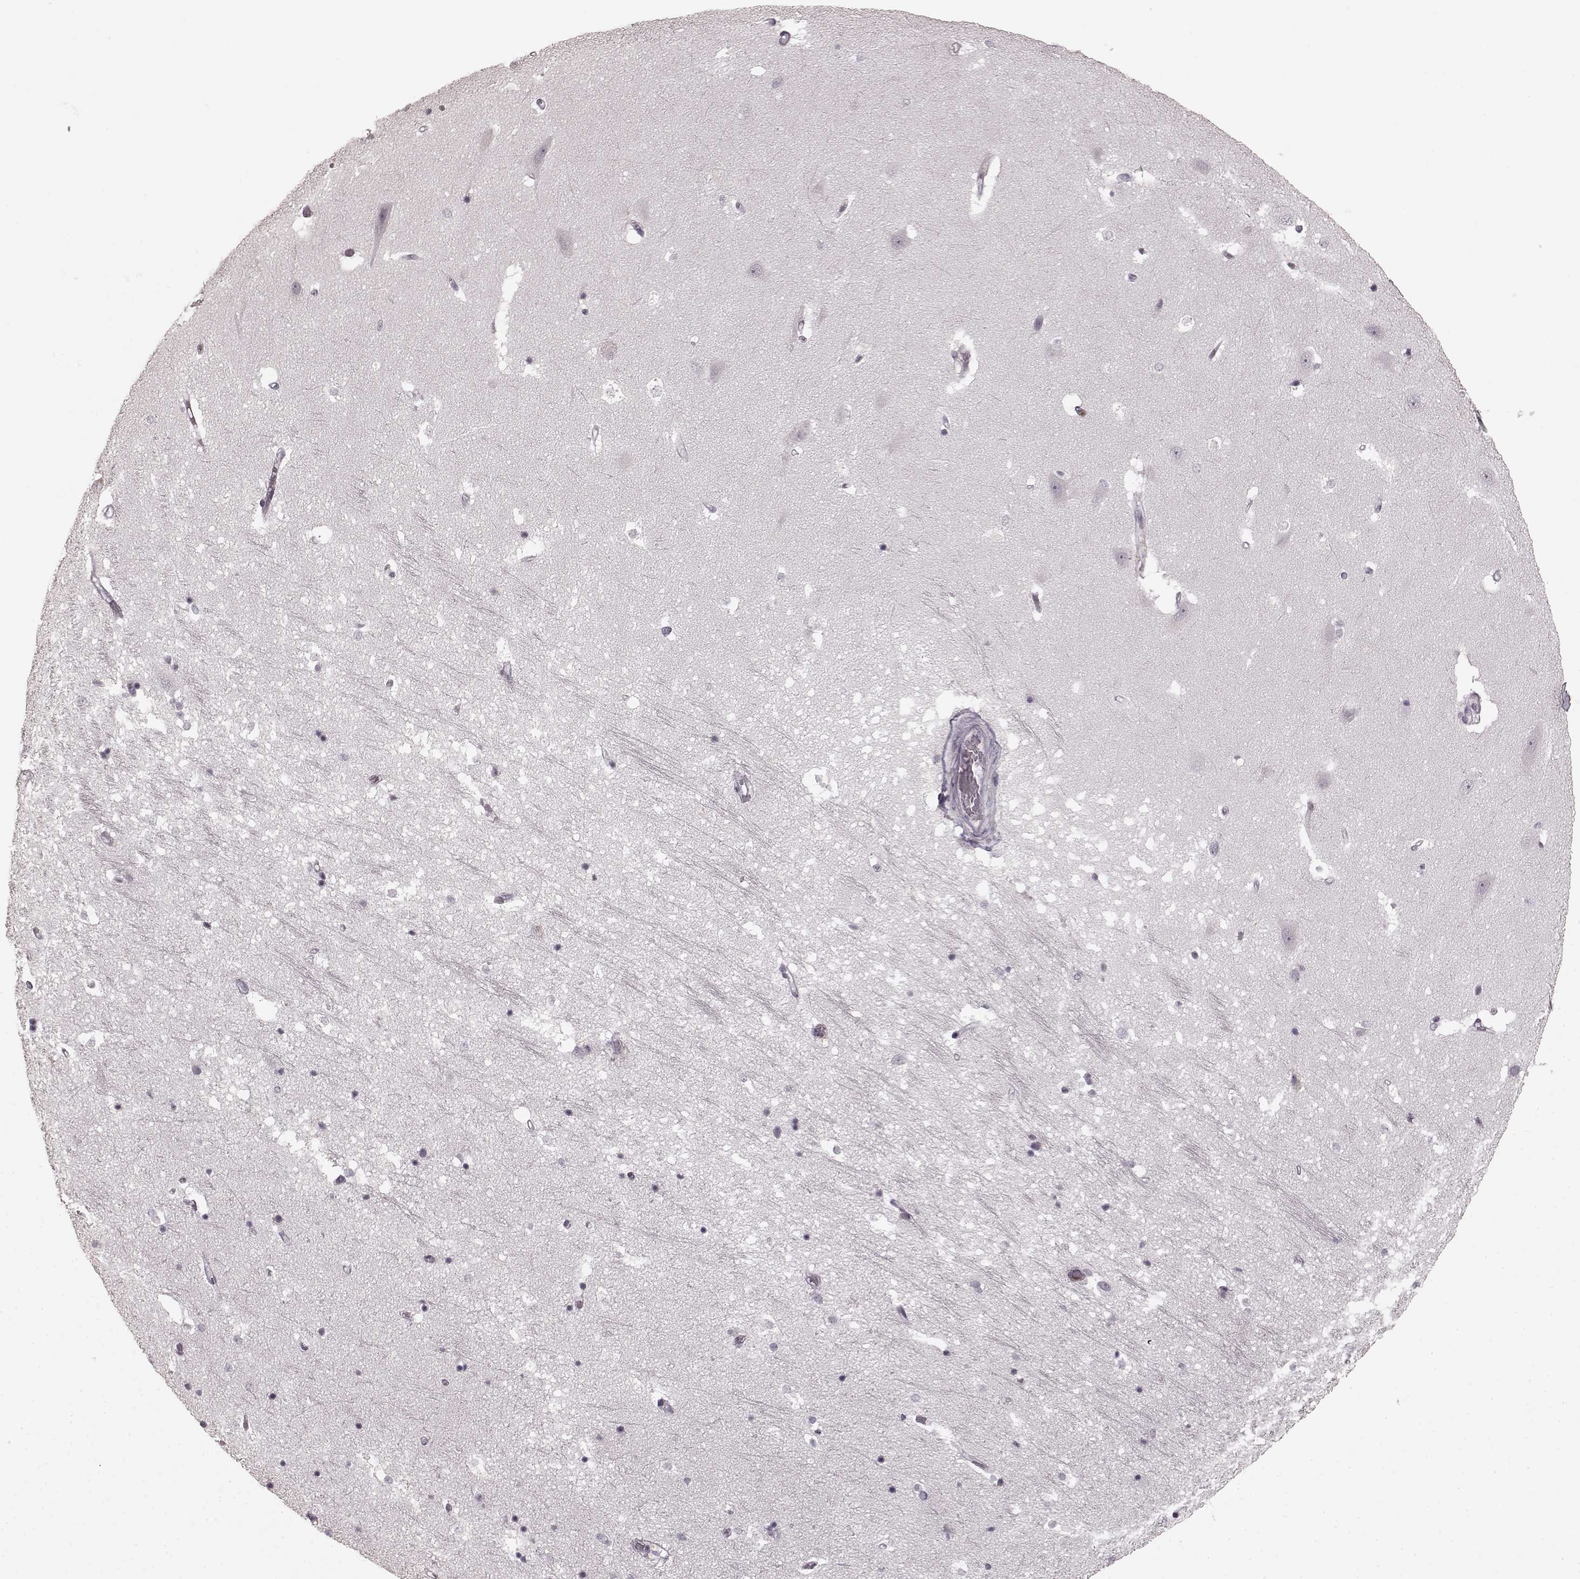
{"staining": {"intensity": "negative", "quantity": "none", "location": "none"}, "tissue": "hippocampus", "cell_type": "Glial cells", "image_type": "normal", "snomed": [{"axis": "morphology", "description": "Normal tissue, NOS"}, {"axis": "topography", "description": "Hippocampus"}], "caption": "Immunohistochemistry (IHC) micrograph of benign hippocampus: hippocampus stained with DAB (3,3'-diaminobenzidine) reveals no significant protein expression in glial cells.", "gene": "CCNA2", "patient": {"sex": "male", "age": 44}}